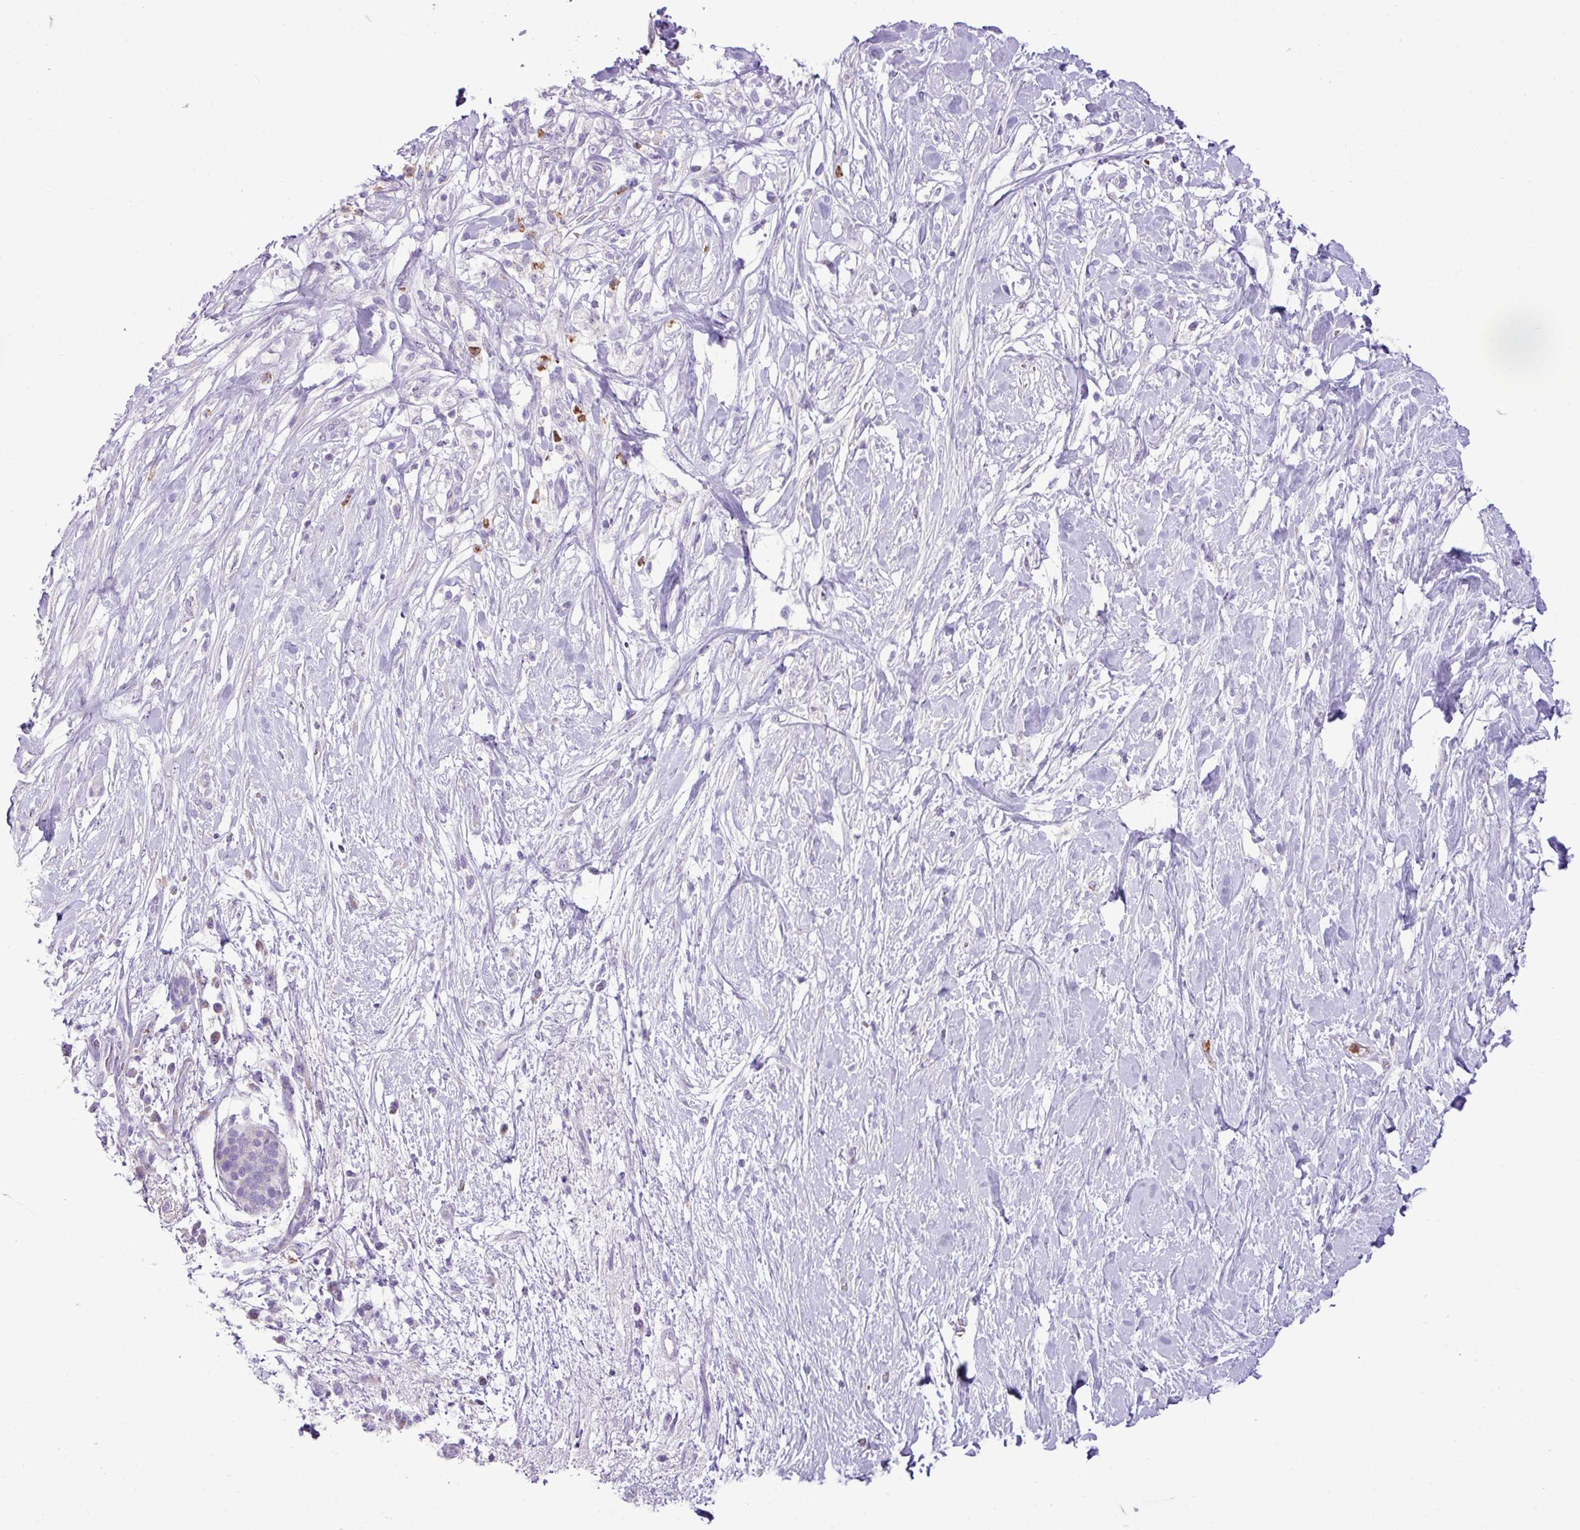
{"staining": {"intensity": "negative", "quantity": "none", "location": "none"}, "tissue": "pancreatic cancer", "cell_type": "Tumor cells", "image_type": "cancer", "snomed": [{"axis": "morphology", "description": "Adenocarcinoma, NOS"}, {"axis": "topography", "description": "Pancreas"}], "caption": "Tumor cells show no significant staining in pancreatic adenocarcinoma.", "gene": "ZSCAN5A", "patient": {"sex": "female", "age": 72}}